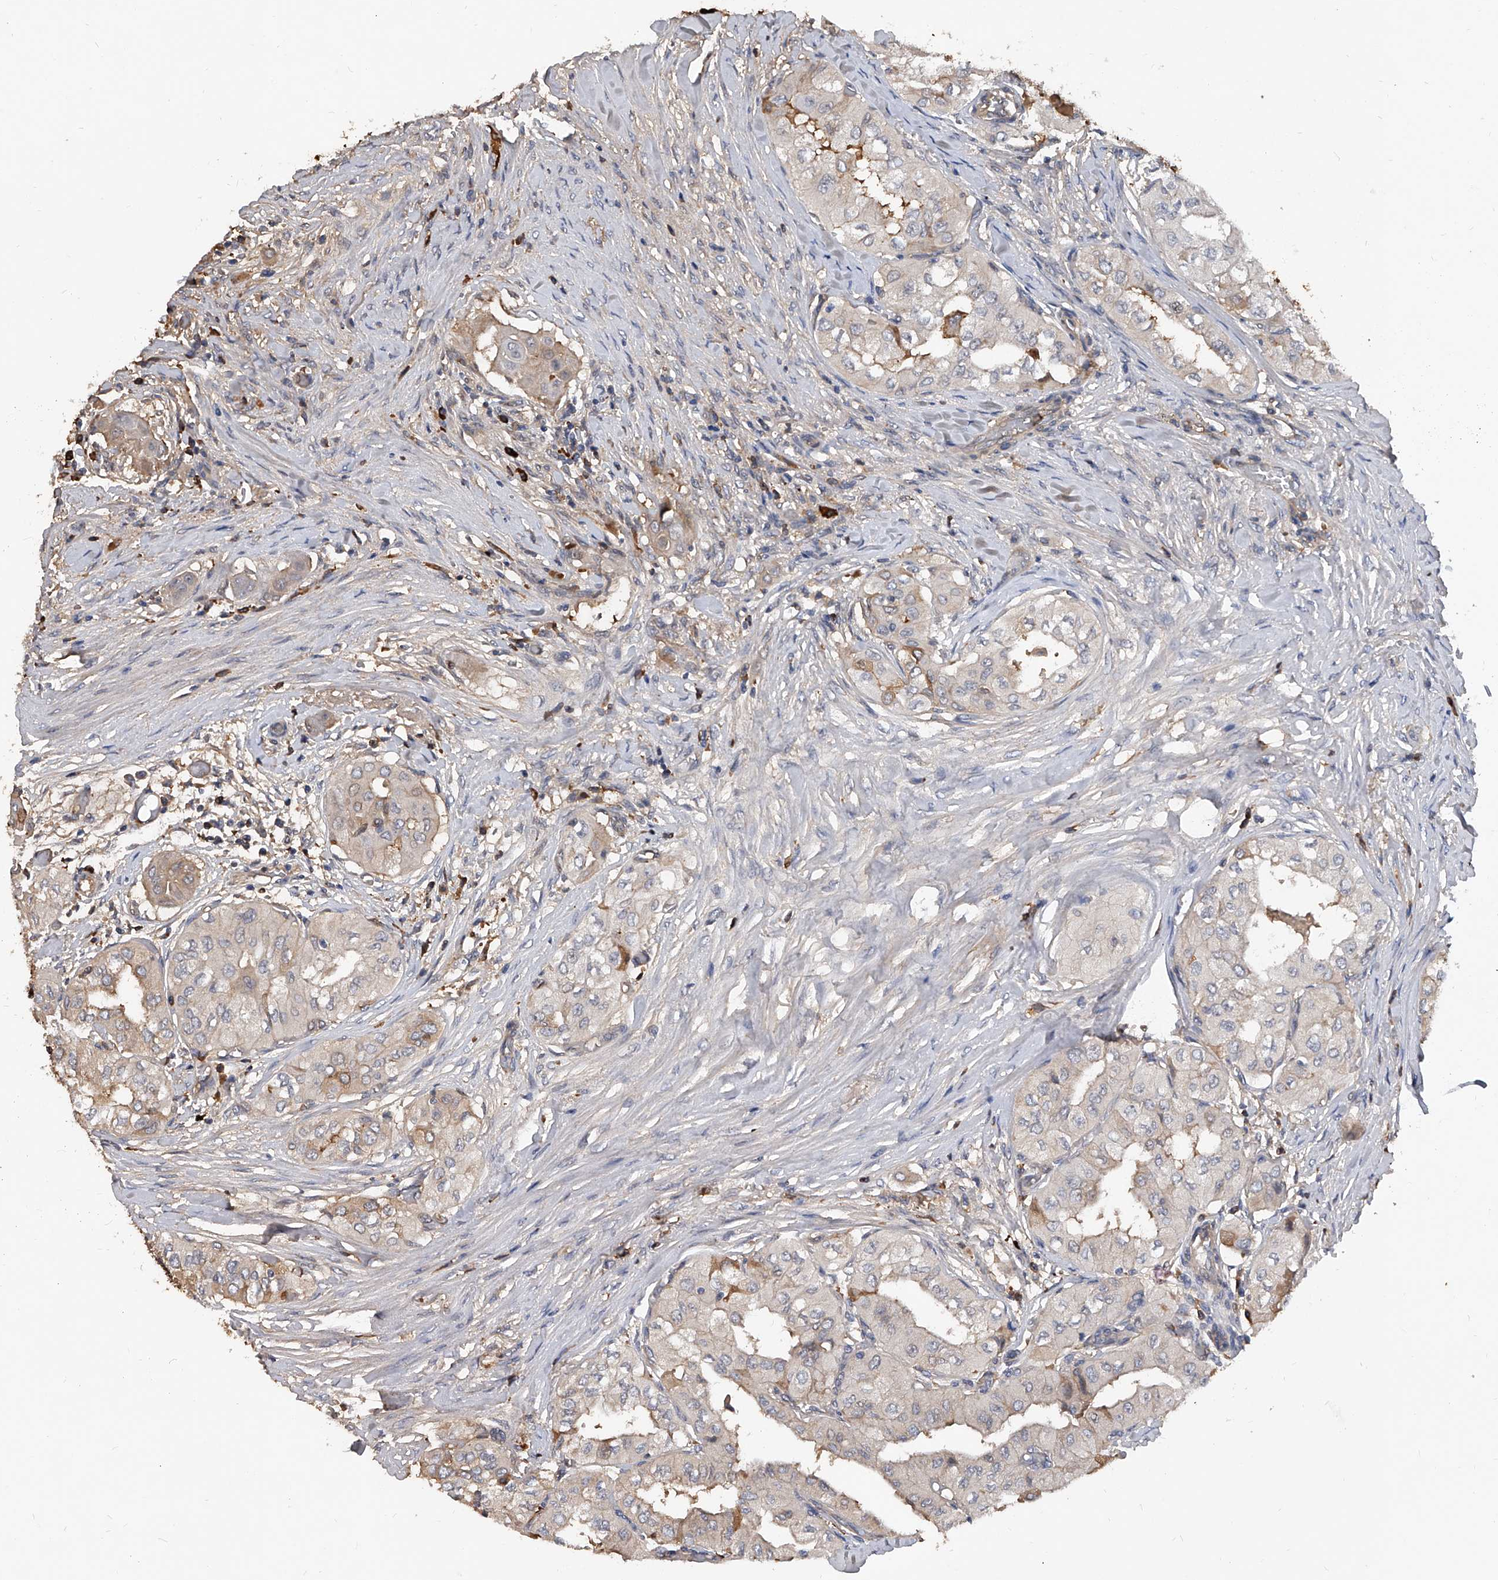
{"staining": {"intensity": "weak", "quantity": "25%-75%", "location": "cytoplasmic/membranous"}, "tissue": "thyroid cancer", "cell_type": "Tumor cells", "image_type": "cancer", "snomed": [{"axis": "morphology", "description": "Papillary adenocarcinoma, NOS"}, {"axis": "topography", "description": "Thyroid gland"}], "caption": "About 25%-75% of tumor cells in human thyroid cancer (papillary adenocarcinoma) demonstrate weak cytoplasmic/membranous protein positivity as visualized by brown immunohistochemical staining.", "gene": "ZNF25", "patient": {"sex": "female", "age": 59}}